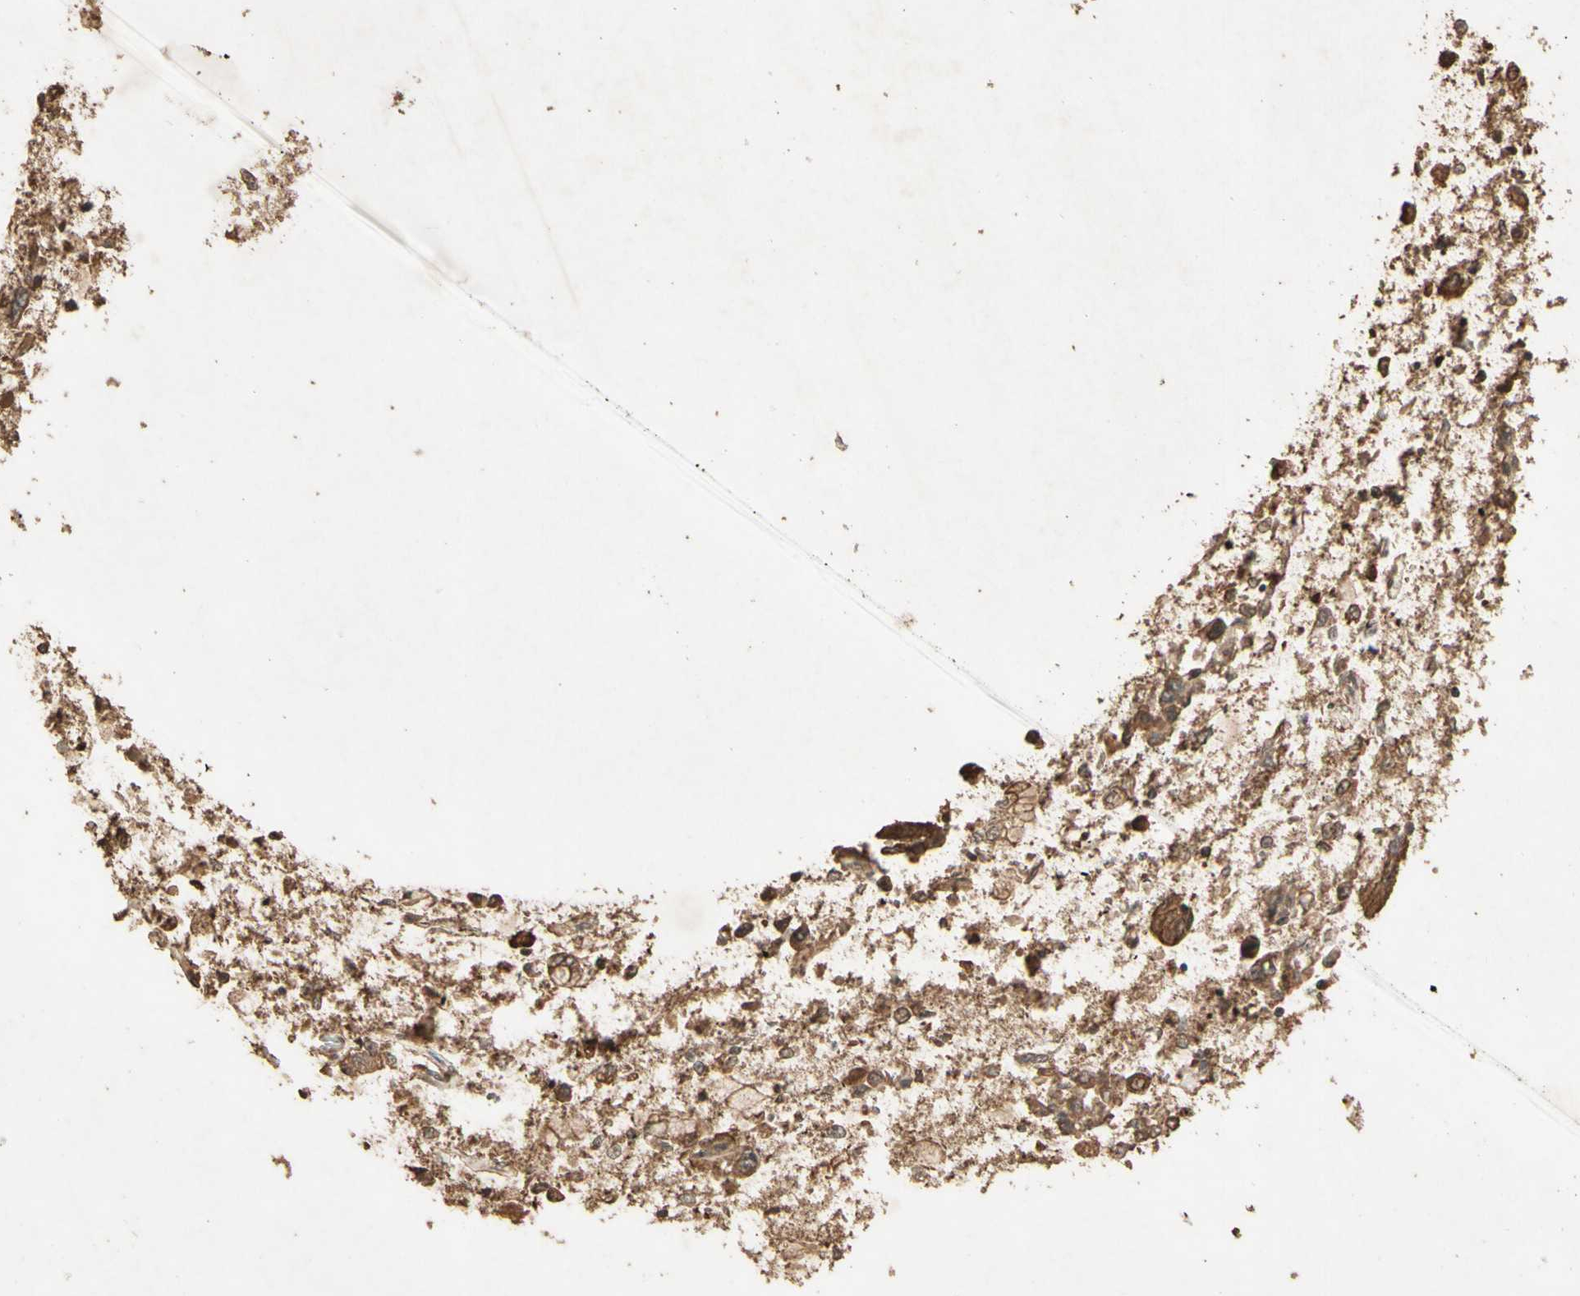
{"staining": {"intensity": "moderate", "quantity": ">75%", "location": "cytoplasmic/membranous"}, "tissue": "stomach cancer", "cell_type": "Tumor cells", "image_type": "cancer", "snomed": [{"axis": "morphology", "description": "Adenocarcinoma, NOS"}, {"axis": "morphology", "description": "Adenocarcinoma, High grade"}, {"axis": "topography", "description": "Stomach, upper"}, {"axis": "topography", "description": "Stomach, lower"}], "caption": "The photomicrograph reveals a brown stain indicating the presence of a protein in the cytoplasmic/membranous of tumor cells in stomach cancer. (DAB IHC with brightfield microscopy, high magnification).", "gene": "SMAD9", "patient": {"sex": "female", "age": 65}}